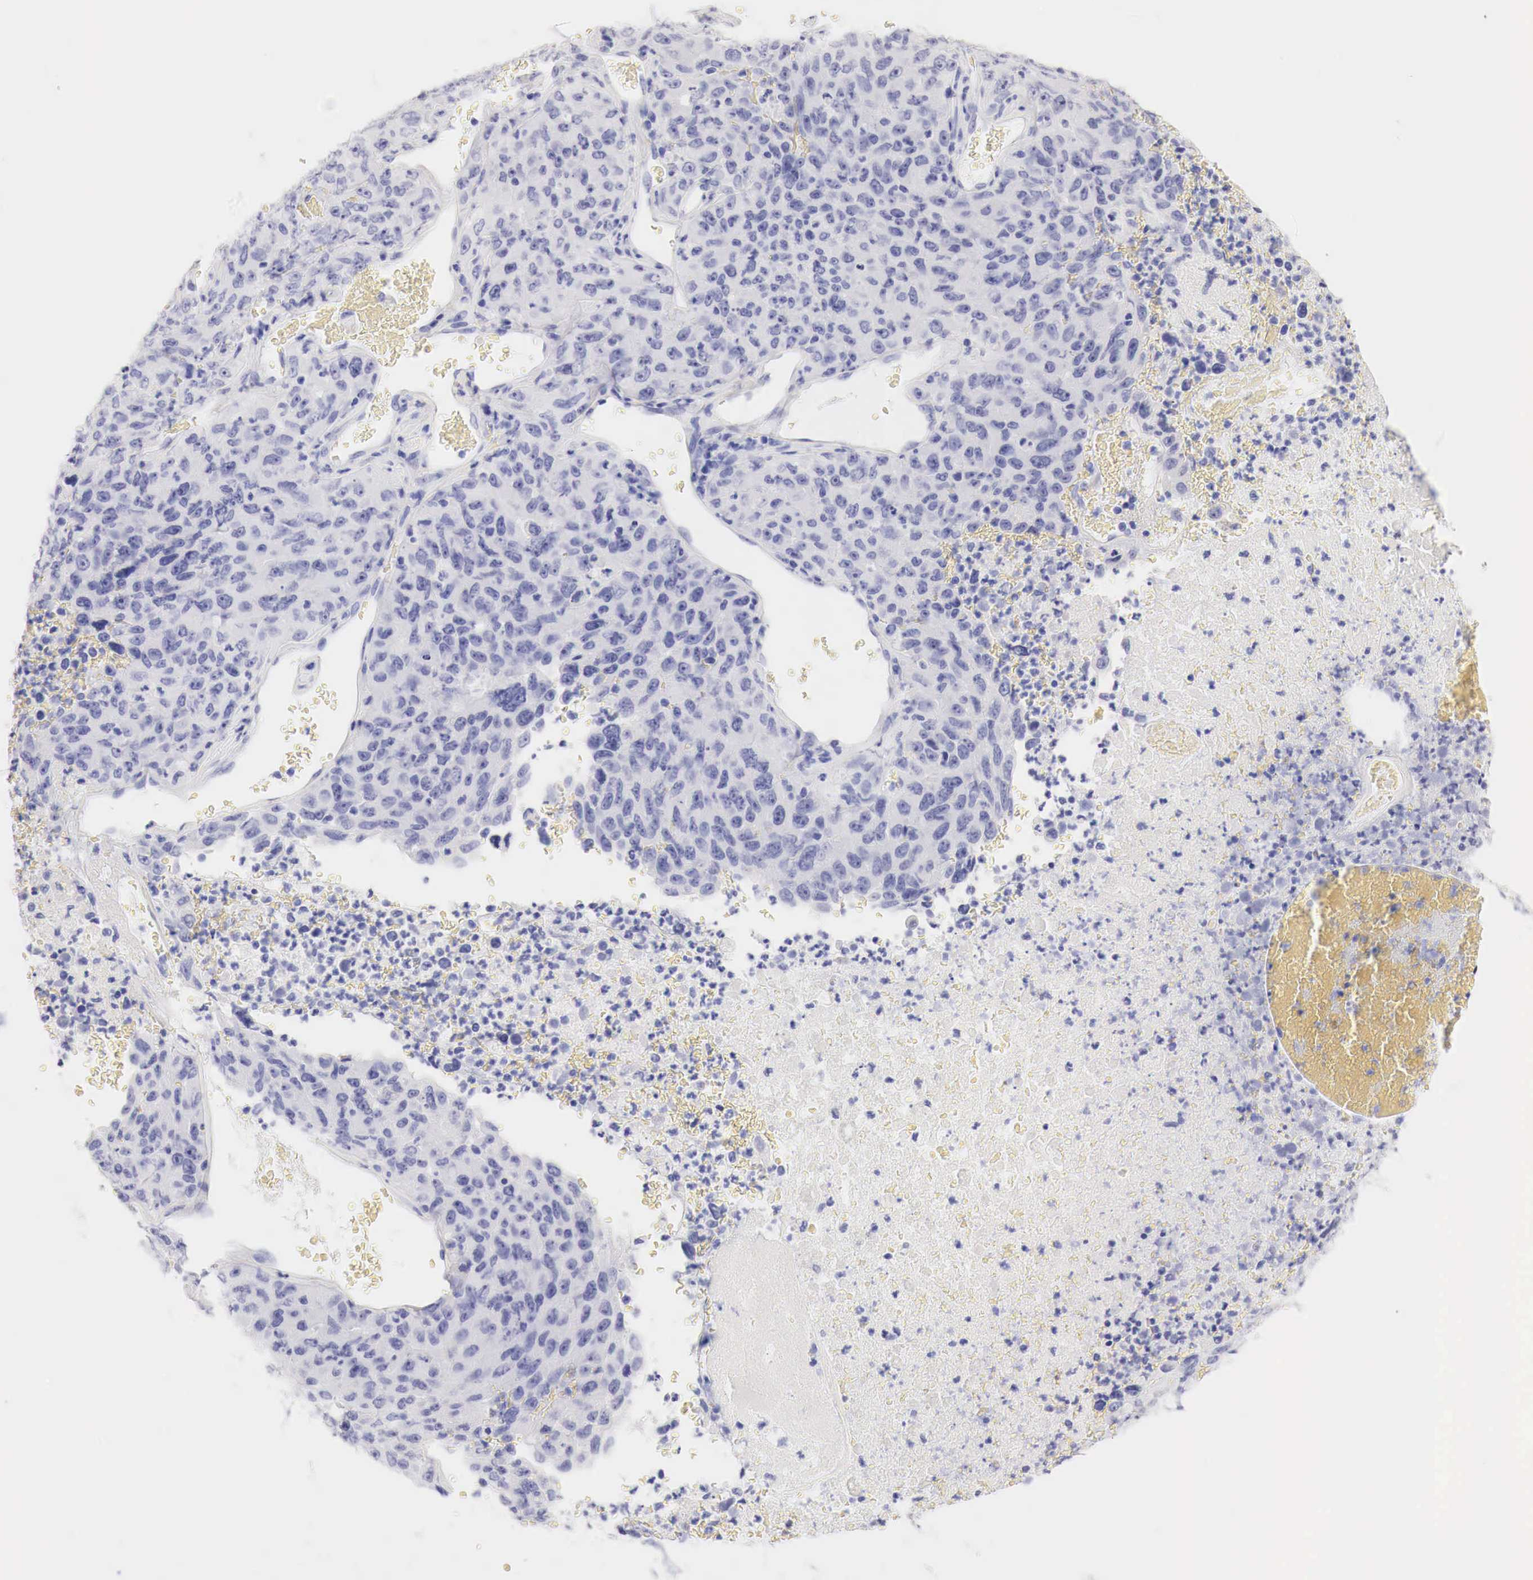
{"staining": {"intensity": "negative", "quantity": "none", "location": "none"}, "tissue": "lung cancer", "cell_type": "Tumor cells", "image_type": "cancer", "snomed": [{"axis": "morphology", "description": "Squamous cell carcinoma, NOS"}, {"axis": "topography", "description": "Lung"}], "caption": "IHC image of human lung squamous cell carcinoma stained for a protein (brown), which exhibits no expression in tumor cells.", "gene": "TYR", "patient": {"sex": "male", "age": 64}}